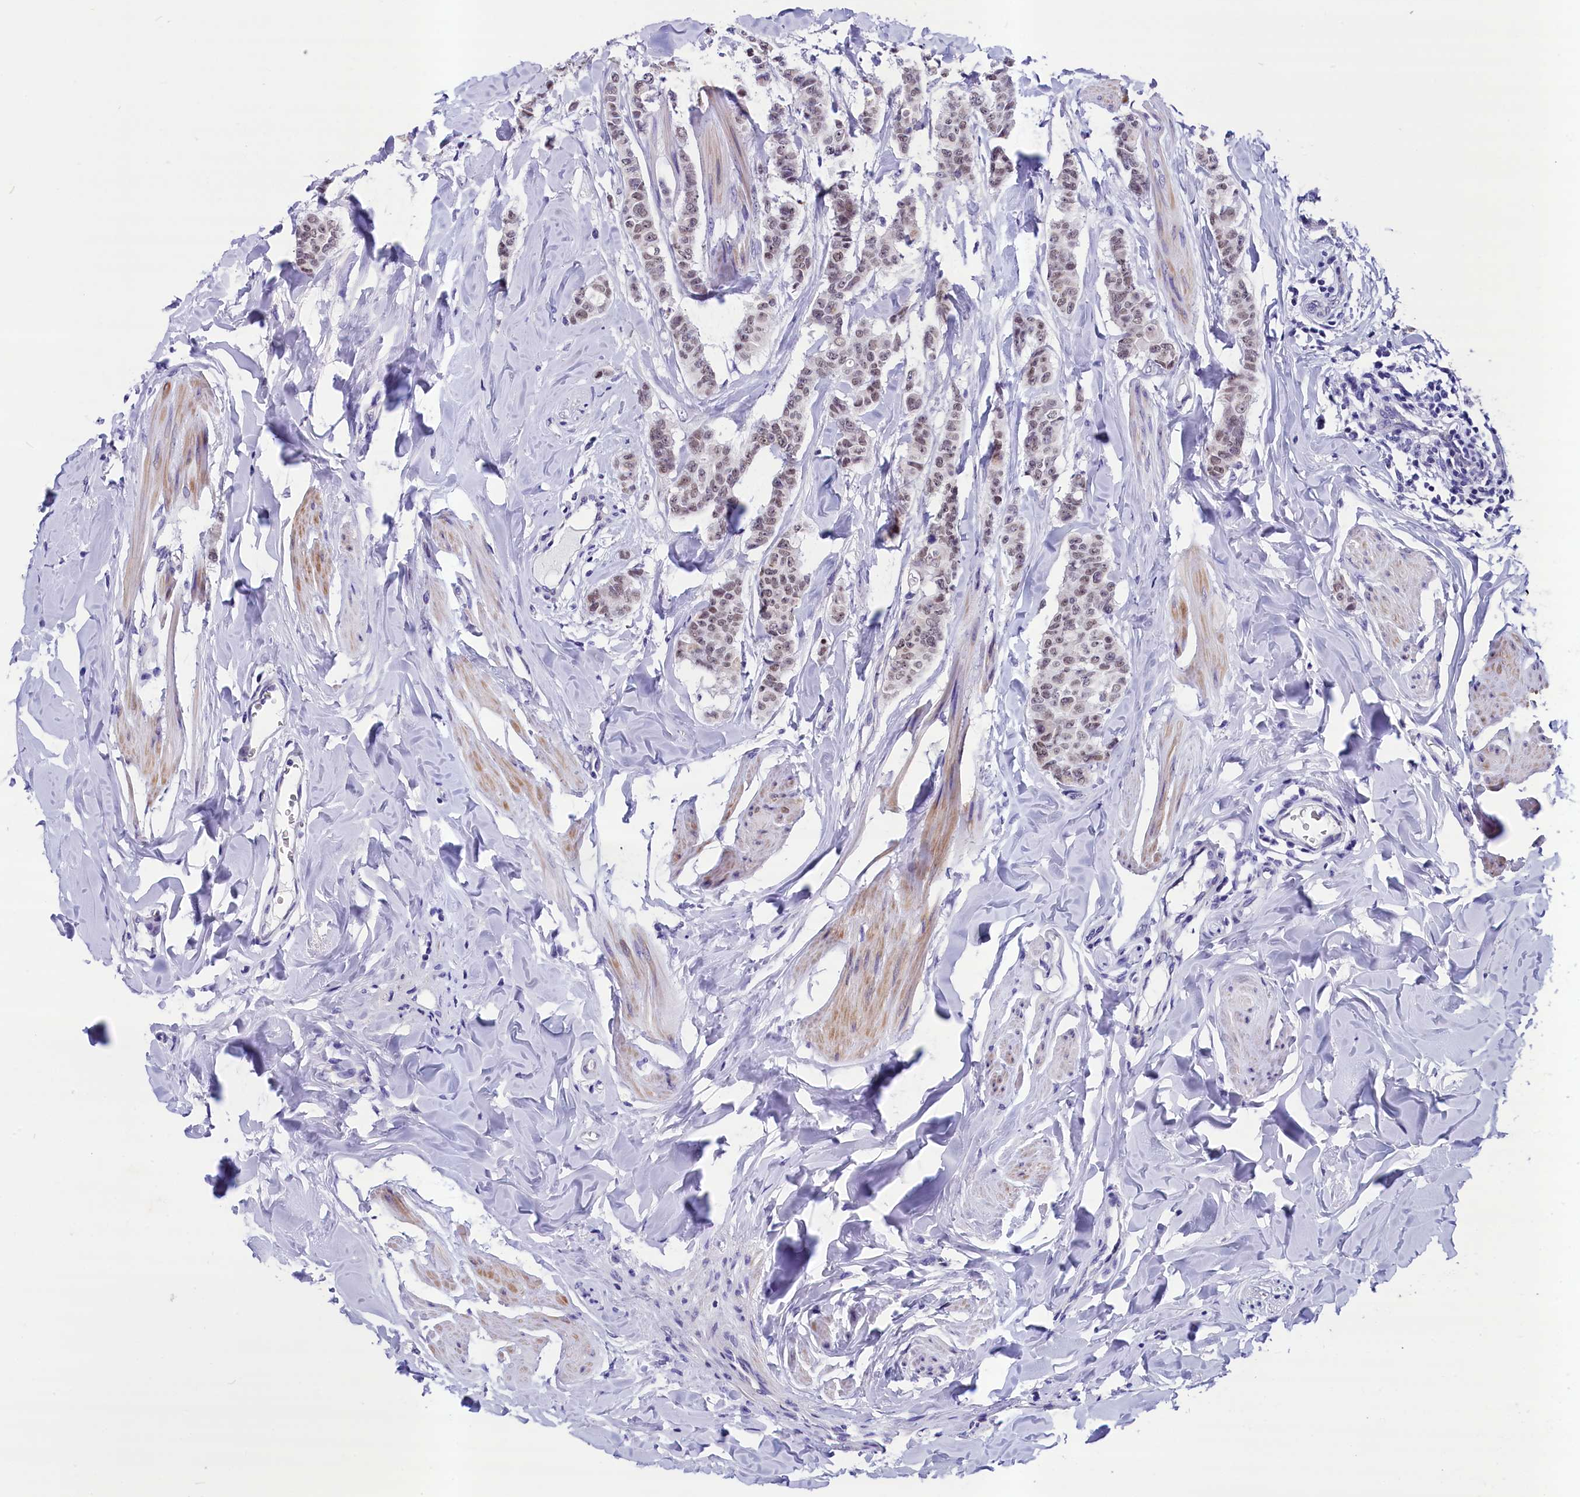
{"staining": {"intensity": "weak", "quantity": ">75%", "location": "nuclear"}, "tissue": "breast cancer", "cell_type": "Tumor cells", "image_type": "cancer", "snomed": [{"axis": "morphology", "description": "Duct carcinoma"}, {"axis": "topography", "description": "Breast"}], "caption": "Infiltrating ductal carcinoma (breast) stained with a brown dye demonstrates weak nuclear positive expression in approximately >75% of tumor cells.", "gene": "SCD5", "patient": {"sex": "female", "age": 40}}